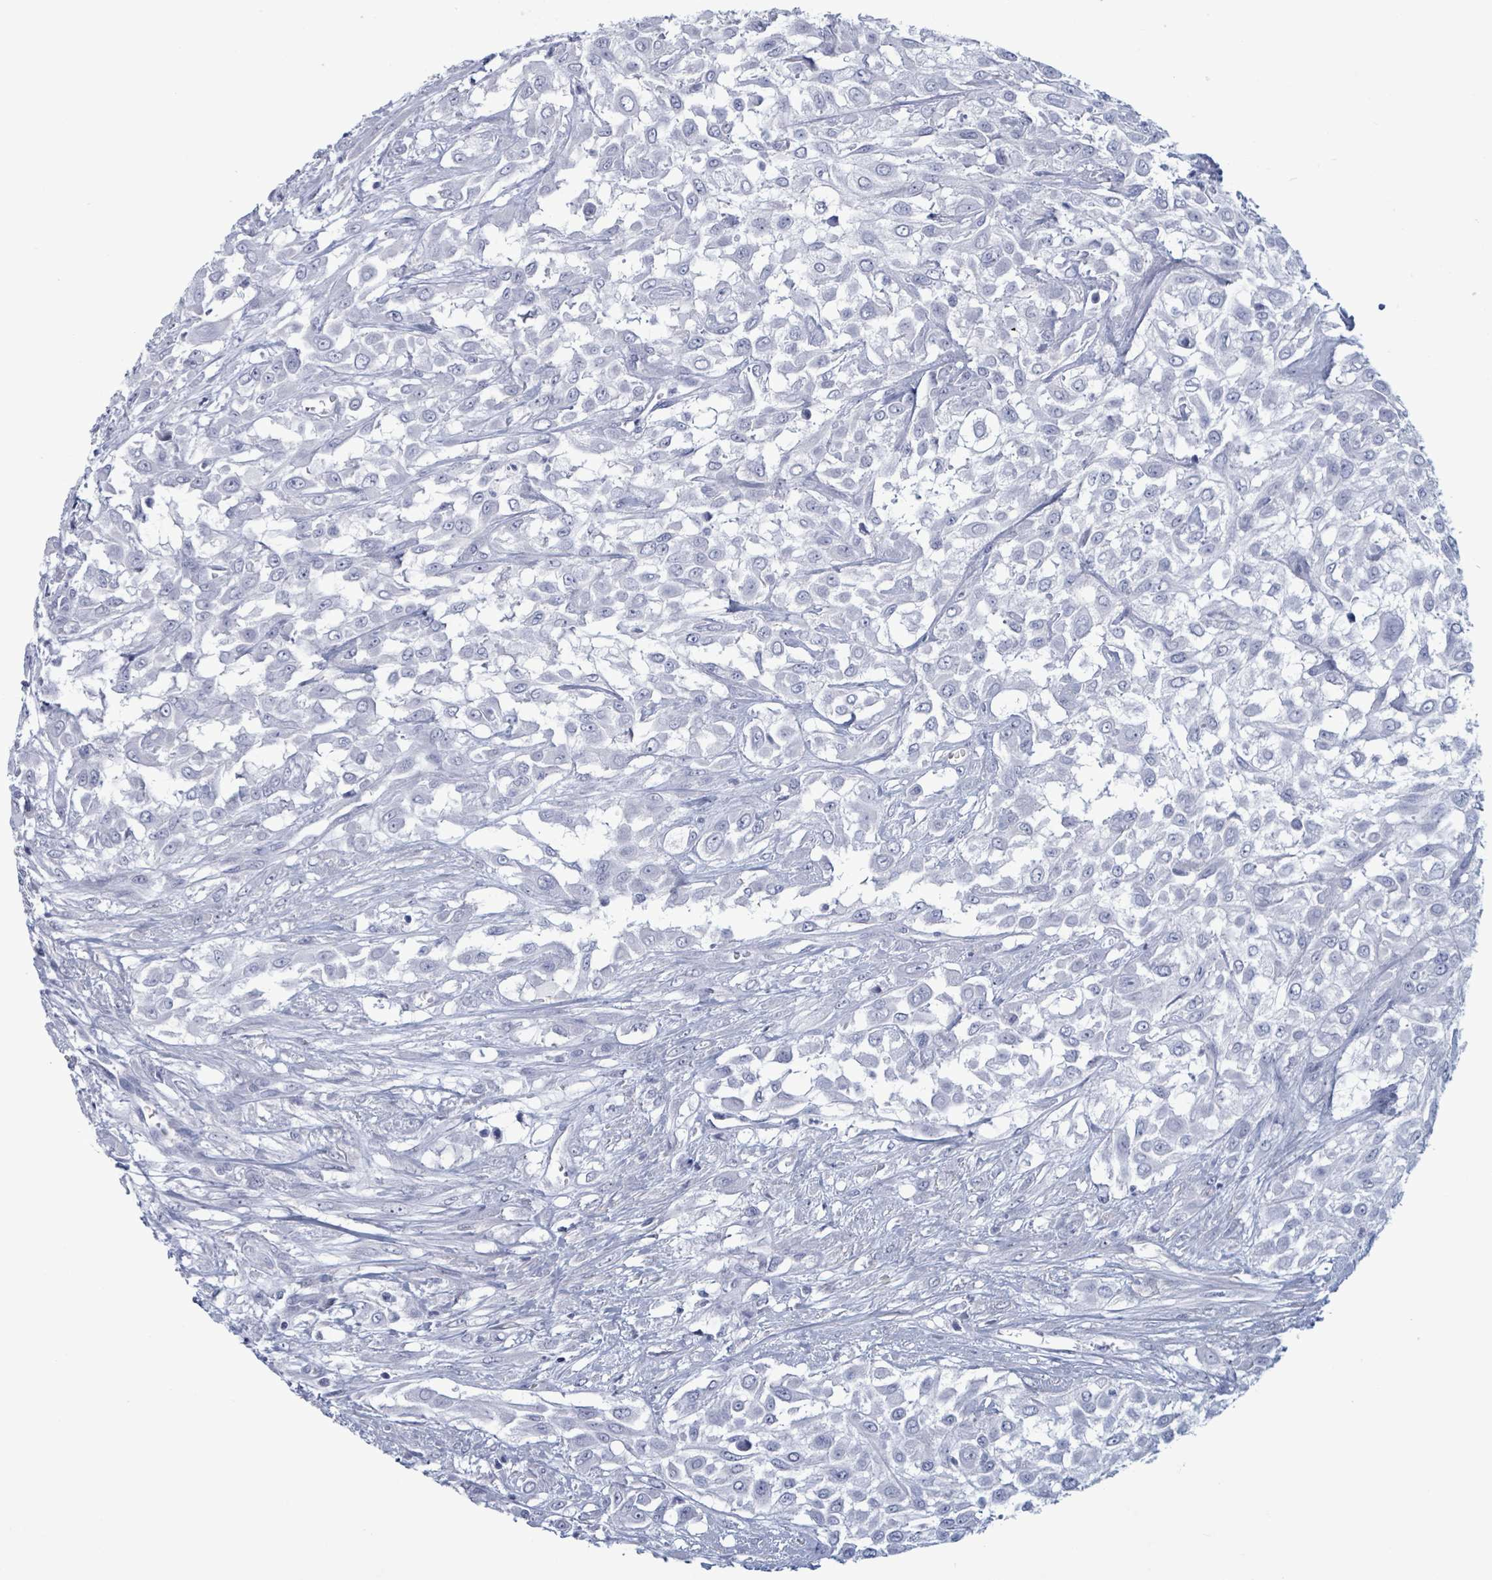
{"staining": {"intensity": "negative", "quantity": "none", "location": "none"}, "tissue": "urothelial cancer", "cell_type": "Tumor cells", "image_type": "cancer", "snomed": [{"axis": "morphology", "description": "Urothelial carcinoma, High grade"}, {"axis": "topography", "description": "Urinary bladder"}], "caption": "Micrograph shows no significant protein expression in tumor cells of high-grade urothelial carcinoma.", "gene": "ZNF771", "patient": {"sex": "male", "age": 57}}